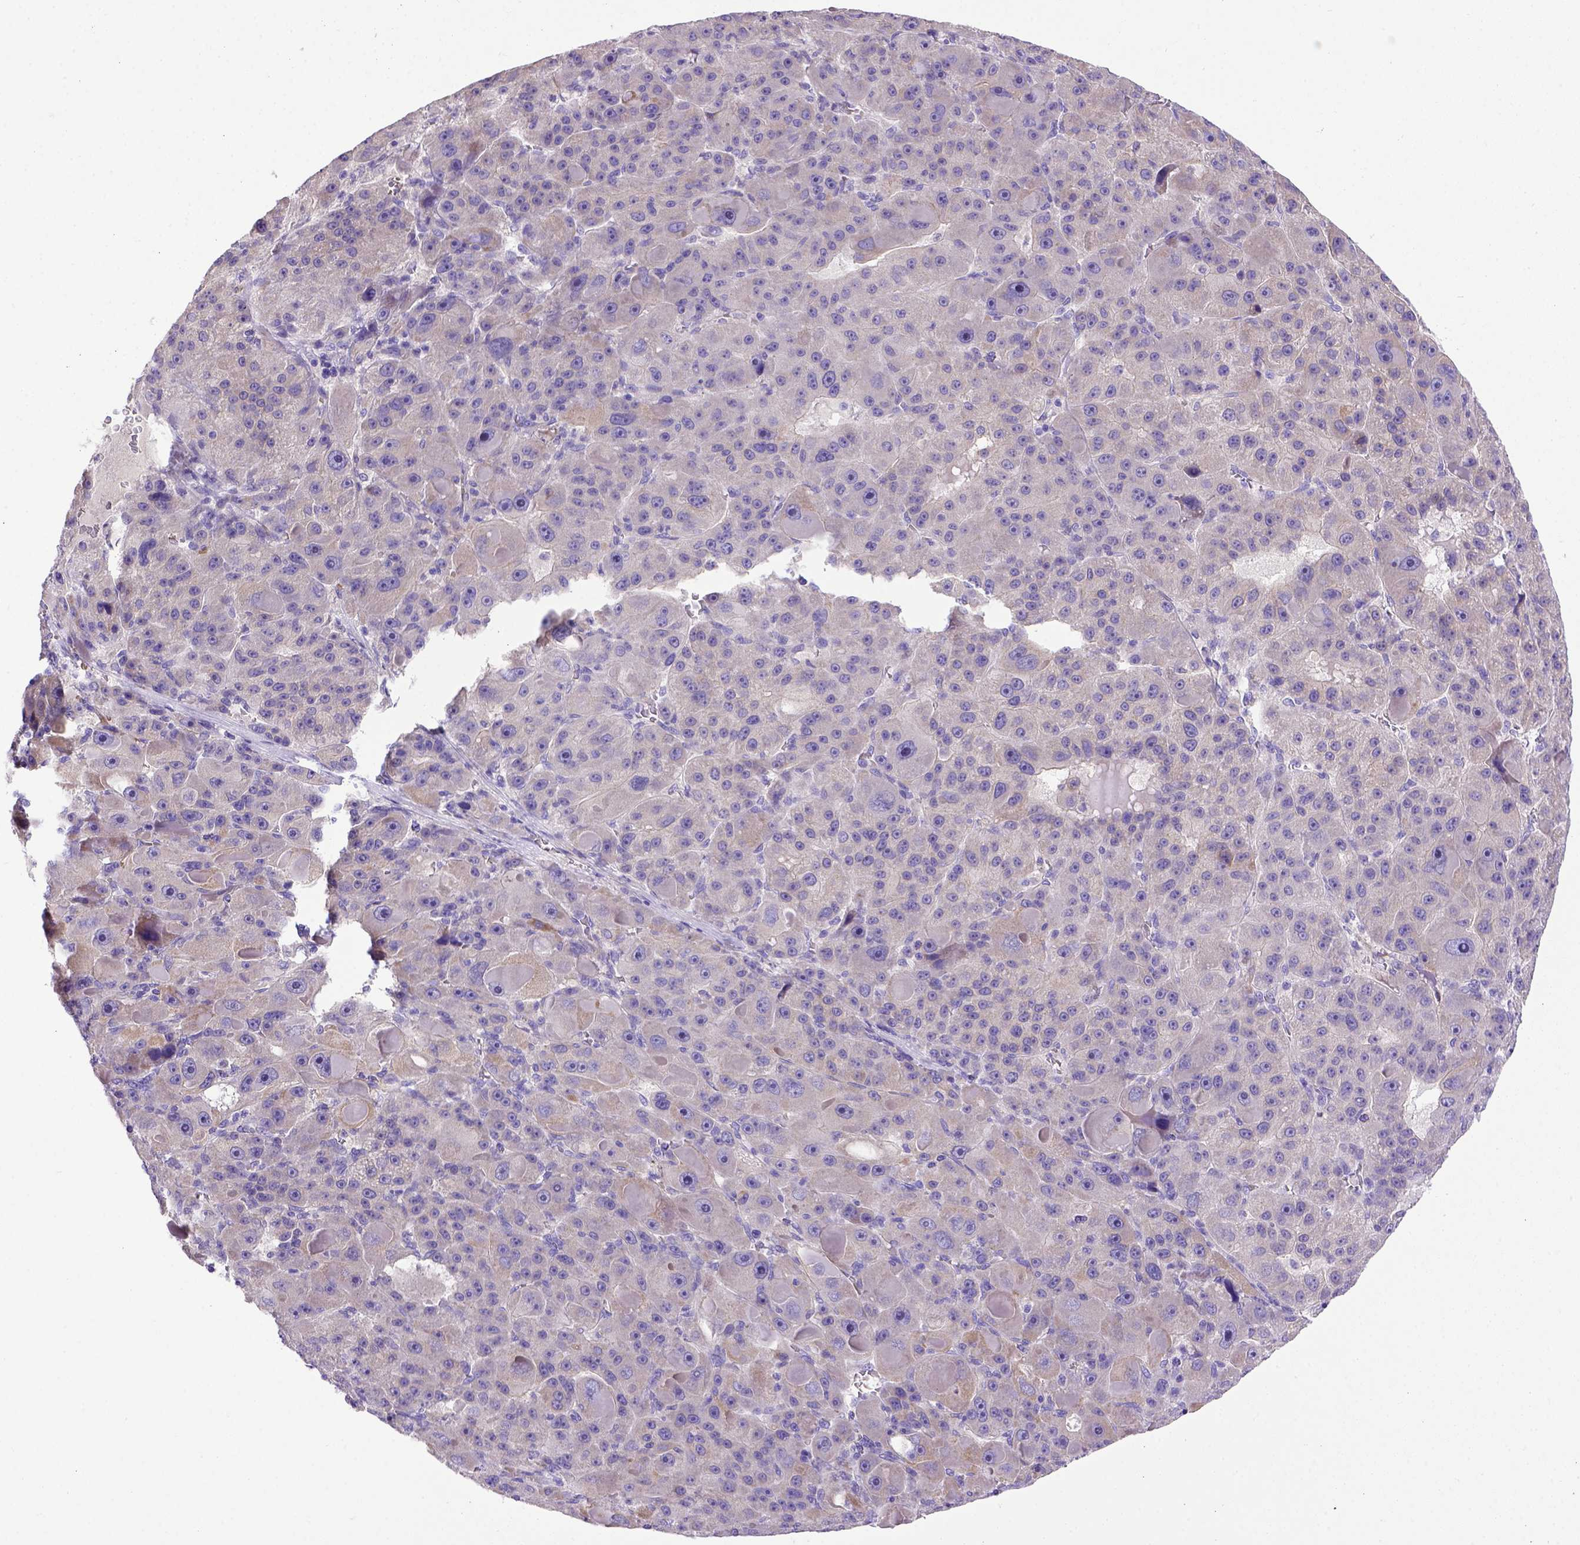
{"staining": {"intensity": "negative", "quantity": "none", "location": "none"}, "tissue": "liver cancer", "cell_type": "Tumor cells", "image_type": "cancer", "snomed": [{"axis": "morphology", "description": "Carcinoma, Hepatocellular, NOS"}, {"axis": "topography", "description": "Liver"}], "caption": "Tumor cells show no significant protein positivity in hepatocellular carcinoma (liver).", "gene": "ADAM12", "patient": {"sex": "male", "age": 76}}